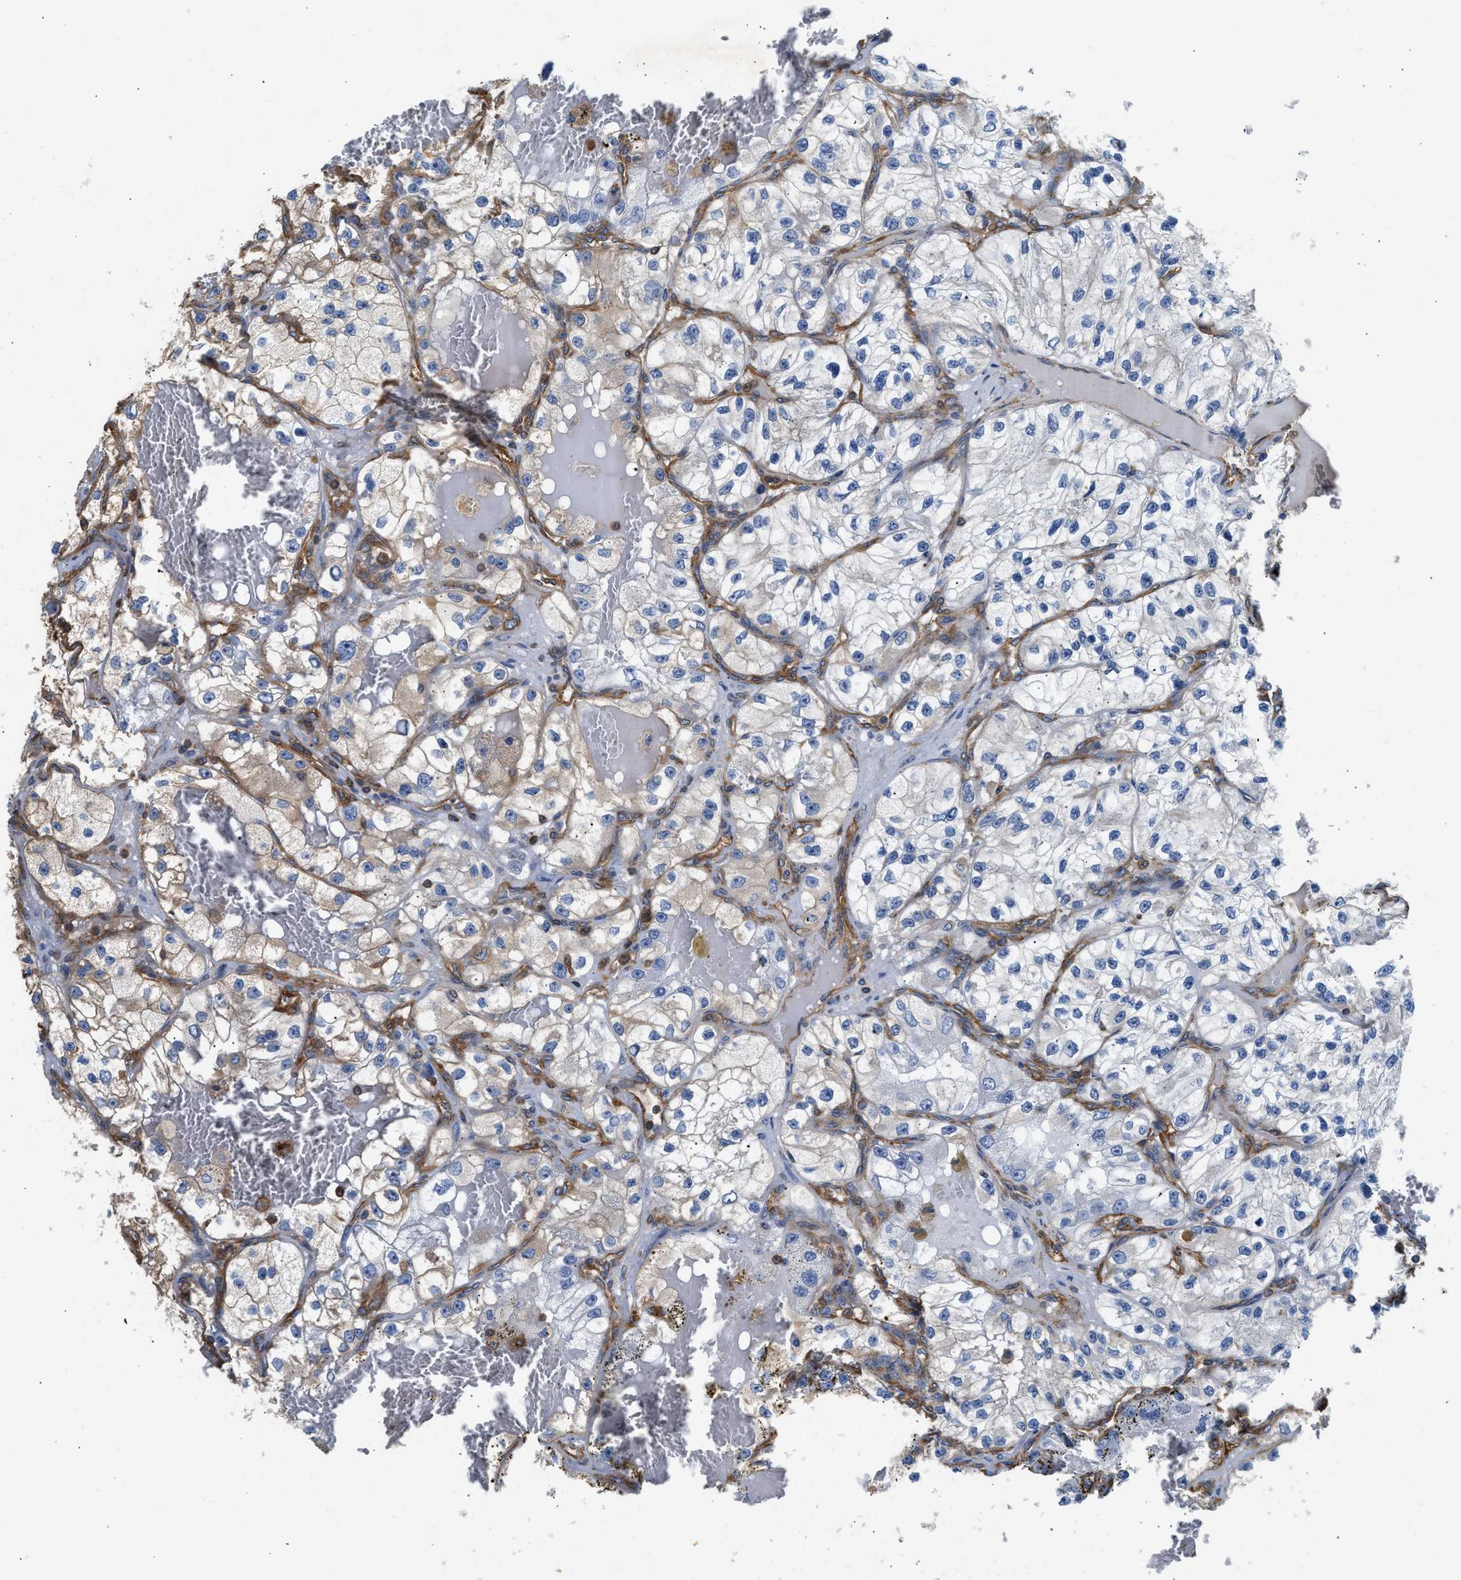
{"staining": {"intensity": "negative", "quantity": "none", "location": "none"}, "tissue": "renal cancer", "cell_type": "Tumor cells", "image_type": "cancer", "snomed": [{"axis": "morphology", "description": "Adenocarcinoma, NOS"}, {"axis": "topography", "description": "Kidney"}], "caption": "Tumor cells are negative for brown protein staining in renal adenocarcinoma.", "gene": "SAMD9L", "patient": {"sex": "female", "age": 57}}